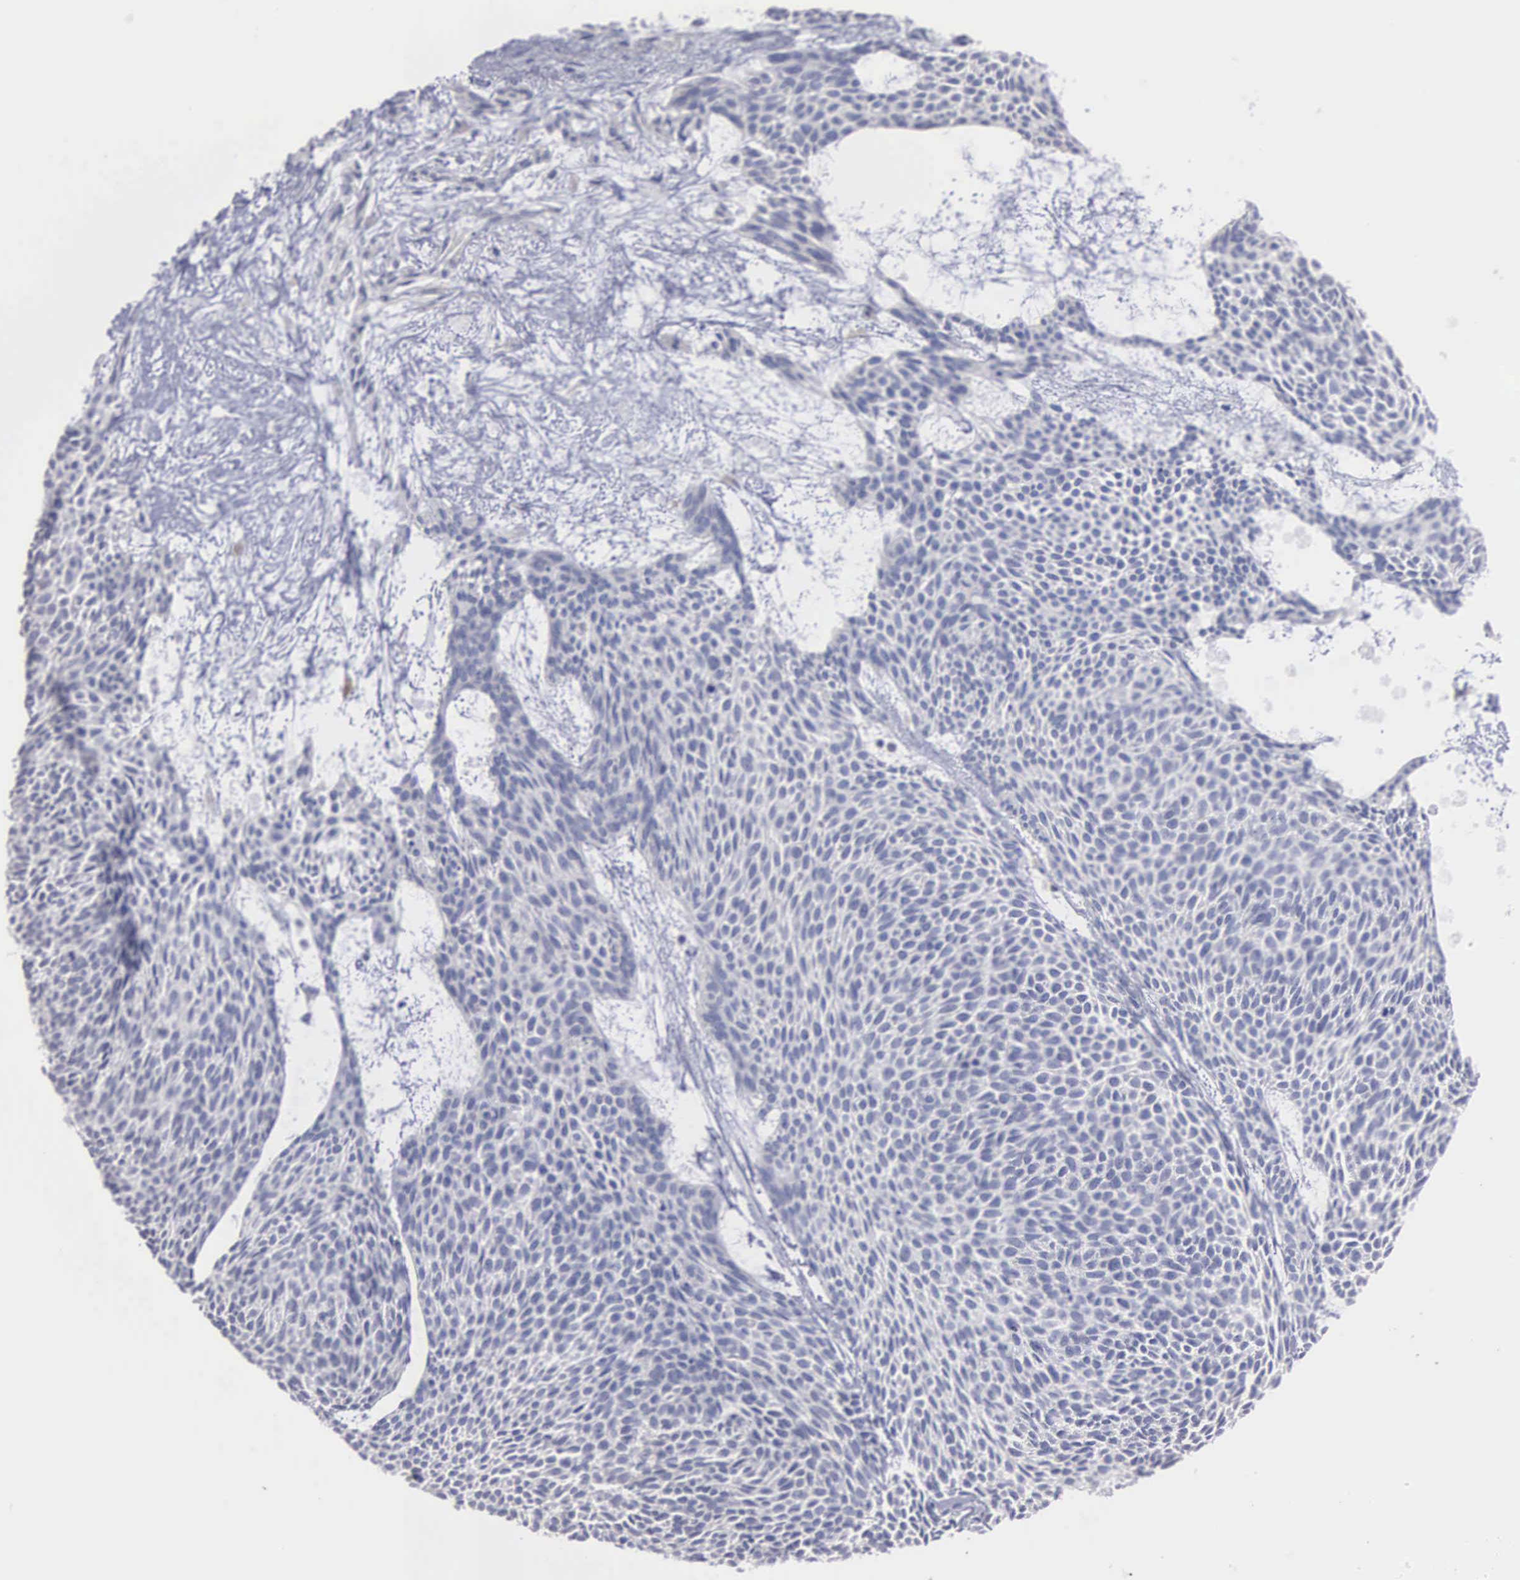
{"staining": {"intensity": "negative", "quantity": "none", "location": "none"}, "tissue": "skin cancer", "cell_type": "Tumor cells", "image_type": "cancer", "snomed": [{"axis": "morphology", "description": "Basal cell carcinoma"}, {"axis": "topography", "description": "Skin"}], "caption": "Tumor cells are negative for protein expression in human basal cell carcinoma (skin).", "gene": "LIN52", "patient": {"sex": "male", "age": 84}}